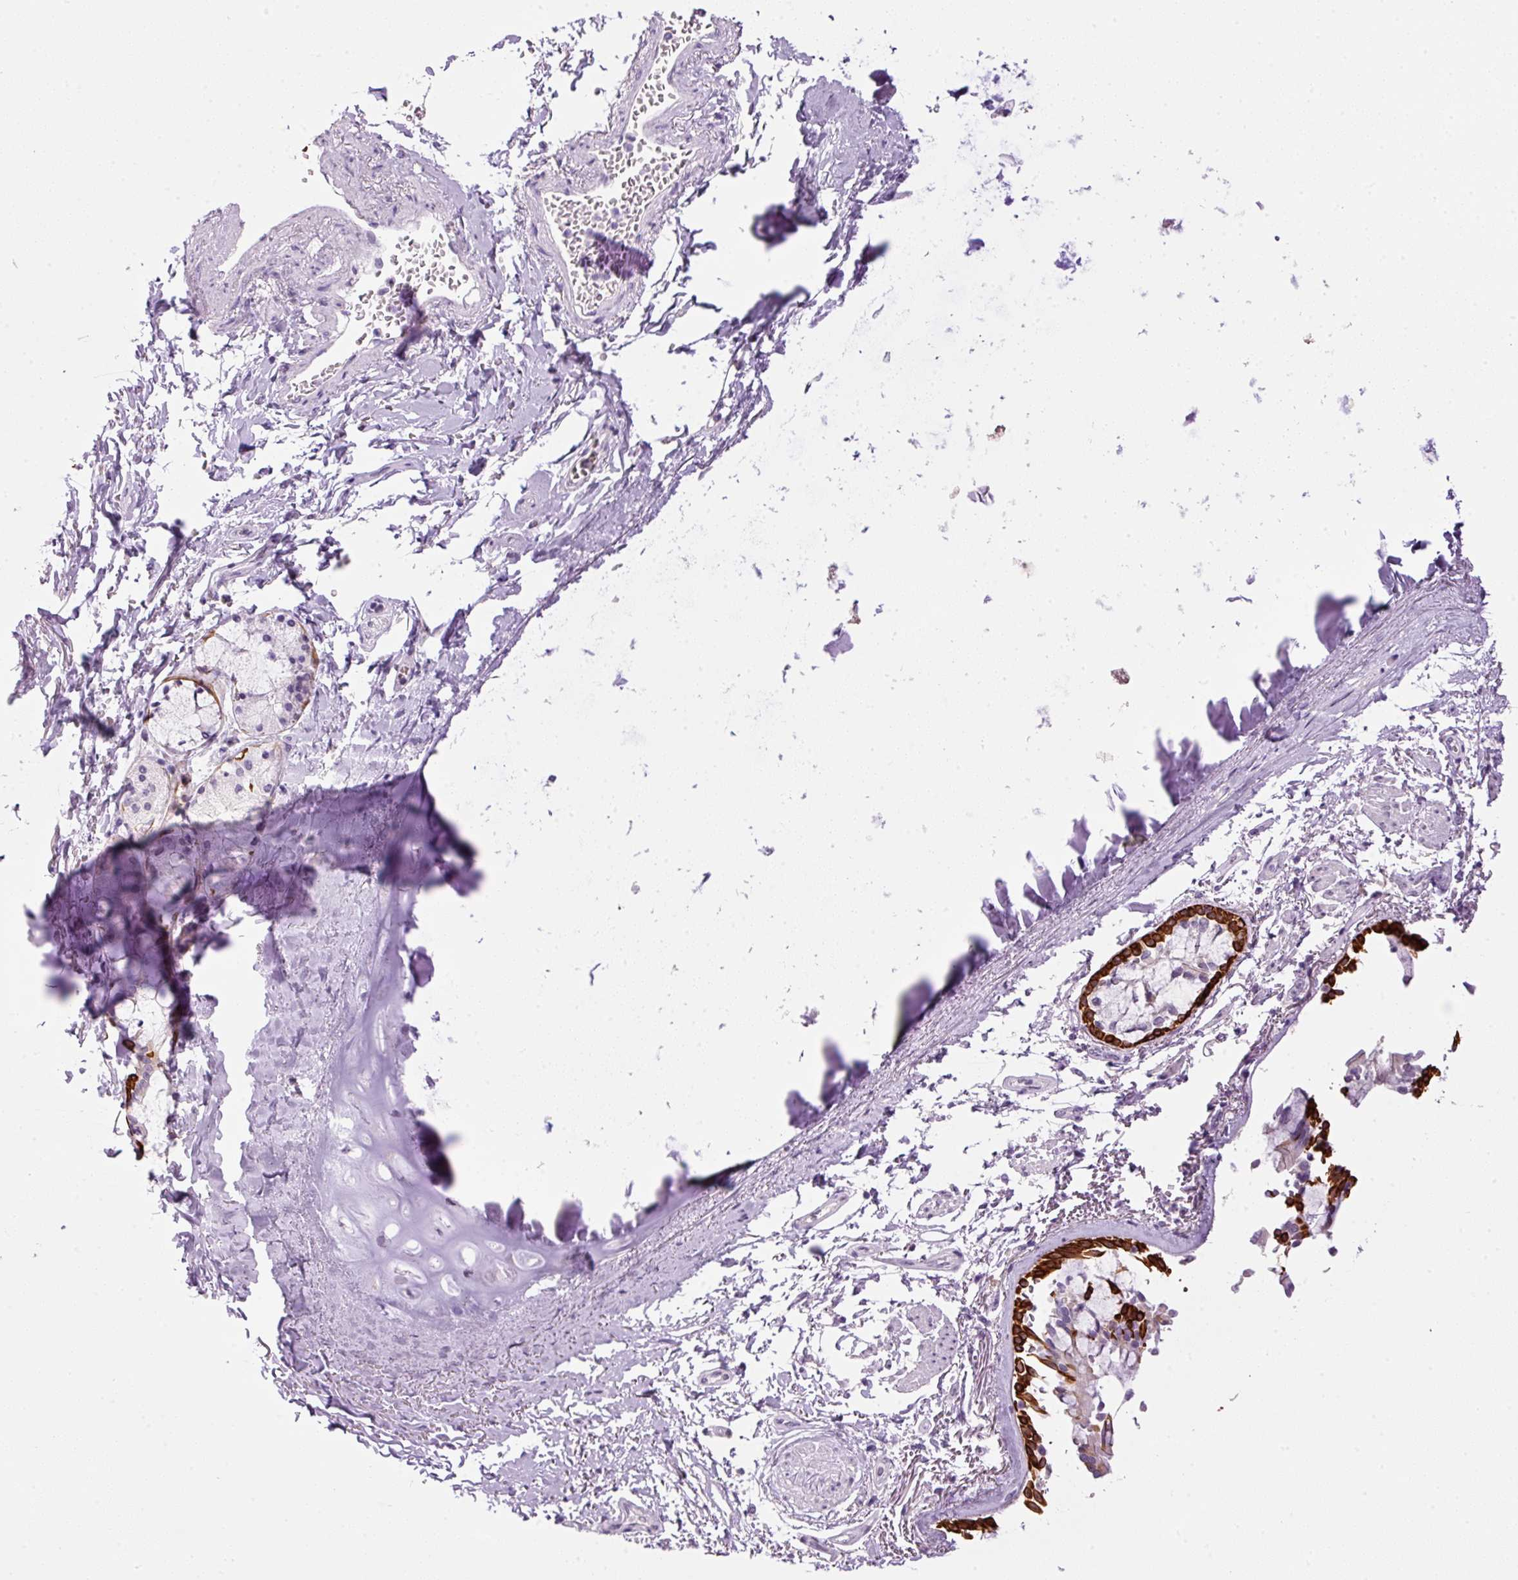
{"staining": {"intensity": "strong", "quantity": "25%-75%", "location": "cytoplasmic/membranous"}, "tissue": "bronchus", "cell_type": "Respiratory epithelial cells", "image_type": "normal", "snomed": [{"axis": "morphology", "description": "Normal tissue, NOS"}, {"axis": "topography", "description": "Bronchus"}], "caption": "A brown stain shows strong cytoplasmic/membranous expression of a protein in respiratory epithelial cells of normal bronchus. The staining is performed using DAB brown chromogen to label protein expression. The nuclei are counter-stained blue using hematoxylin.", "gene": "SRC", "patient": {"sex": "male", "age": 70}}